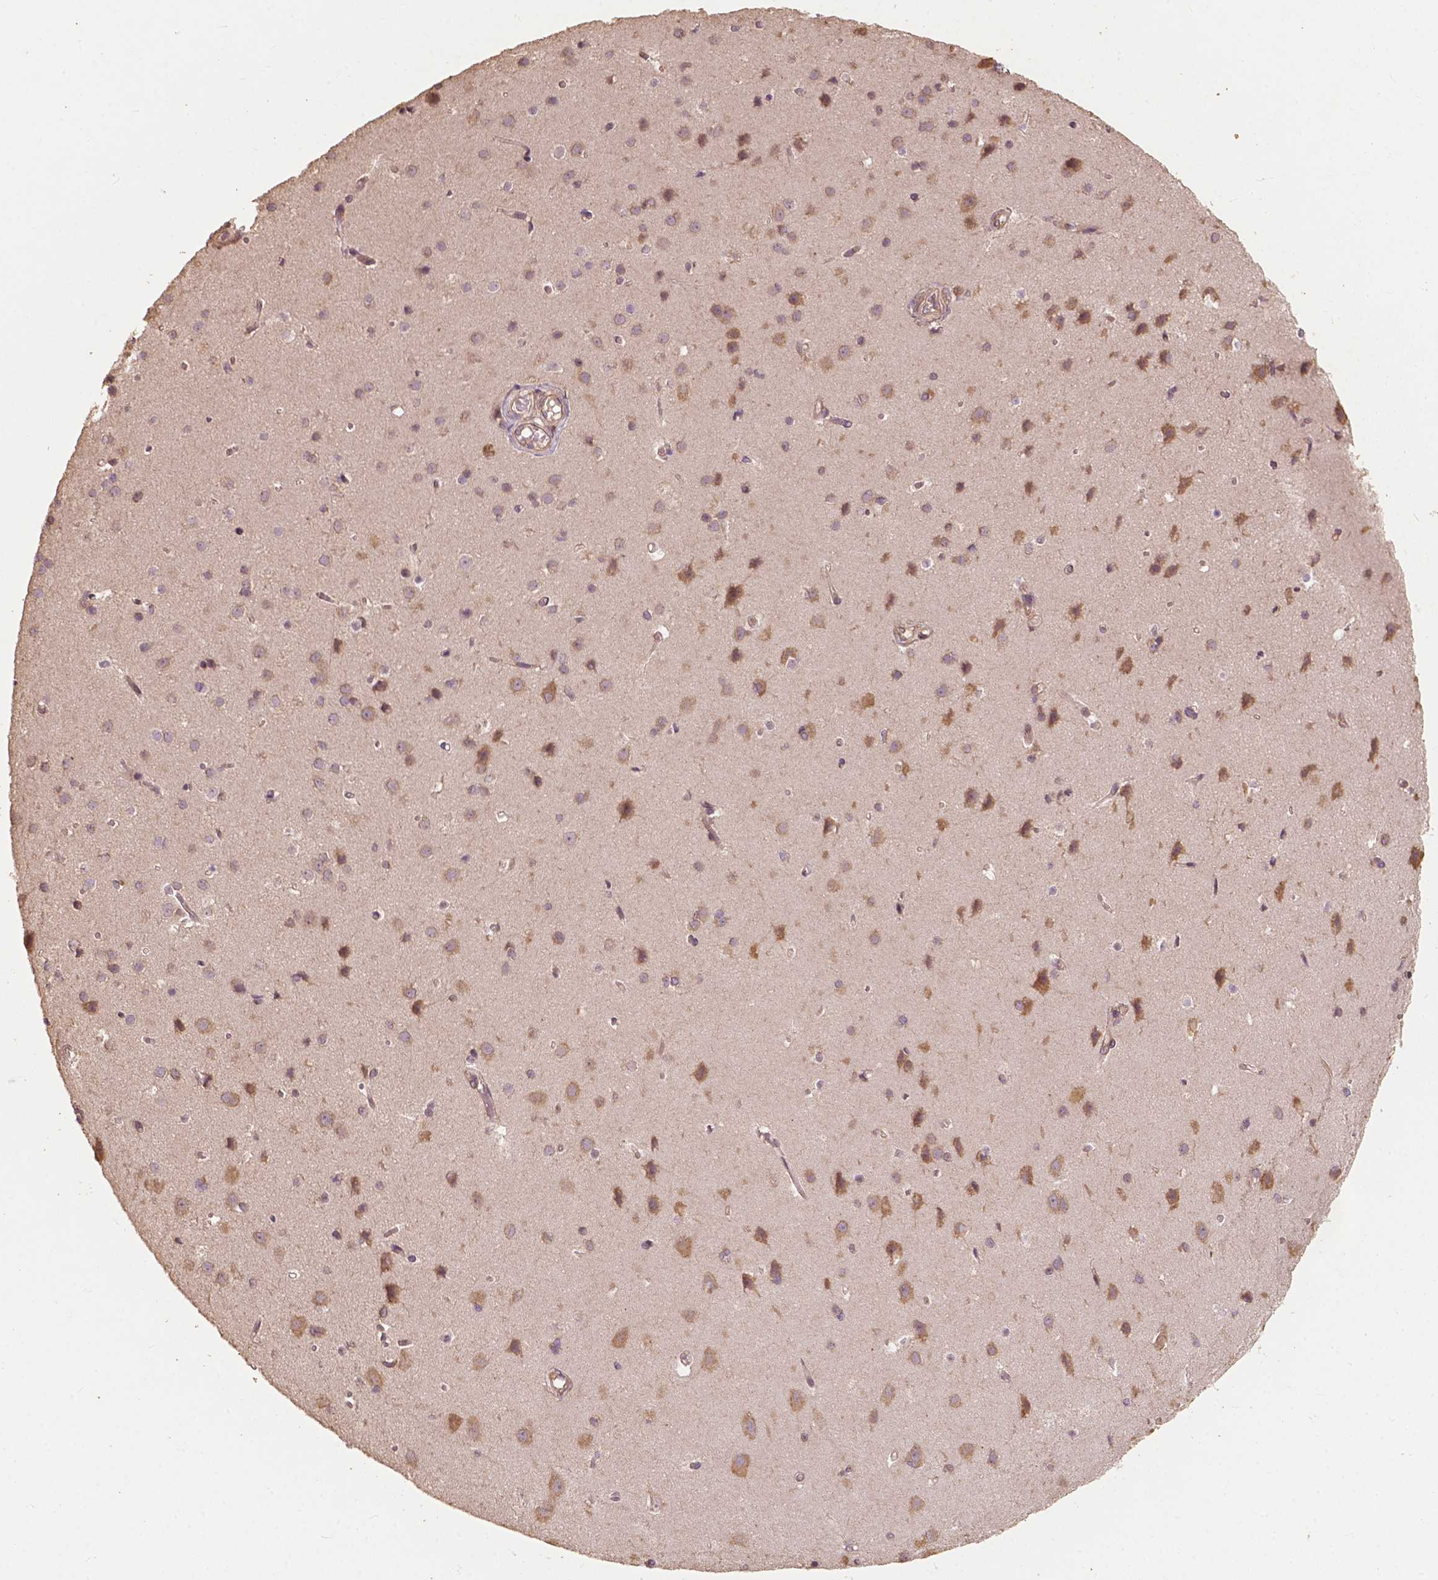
{"staining": {"intensity": "moderate", "quantity": "<25%", "location": "cytoplasmic/membranous"}, "tissue": "cerebral cortex", "cell_type": "Endothelial cells", "image_type": "normal", "snomed": [{"axis": "morphology", "description": "Normal tissue, NOS"}, {"axis": "topography", "description": "Cerebral cortex"}], "caption": "Protein expression analysis of normal cerebral cortex reveals moderate cytoplasmic/membranous positivity in about <25% of endothelial cells.", "gene": "G3BP1", "patient": {"sex": "male", "age": 37}}